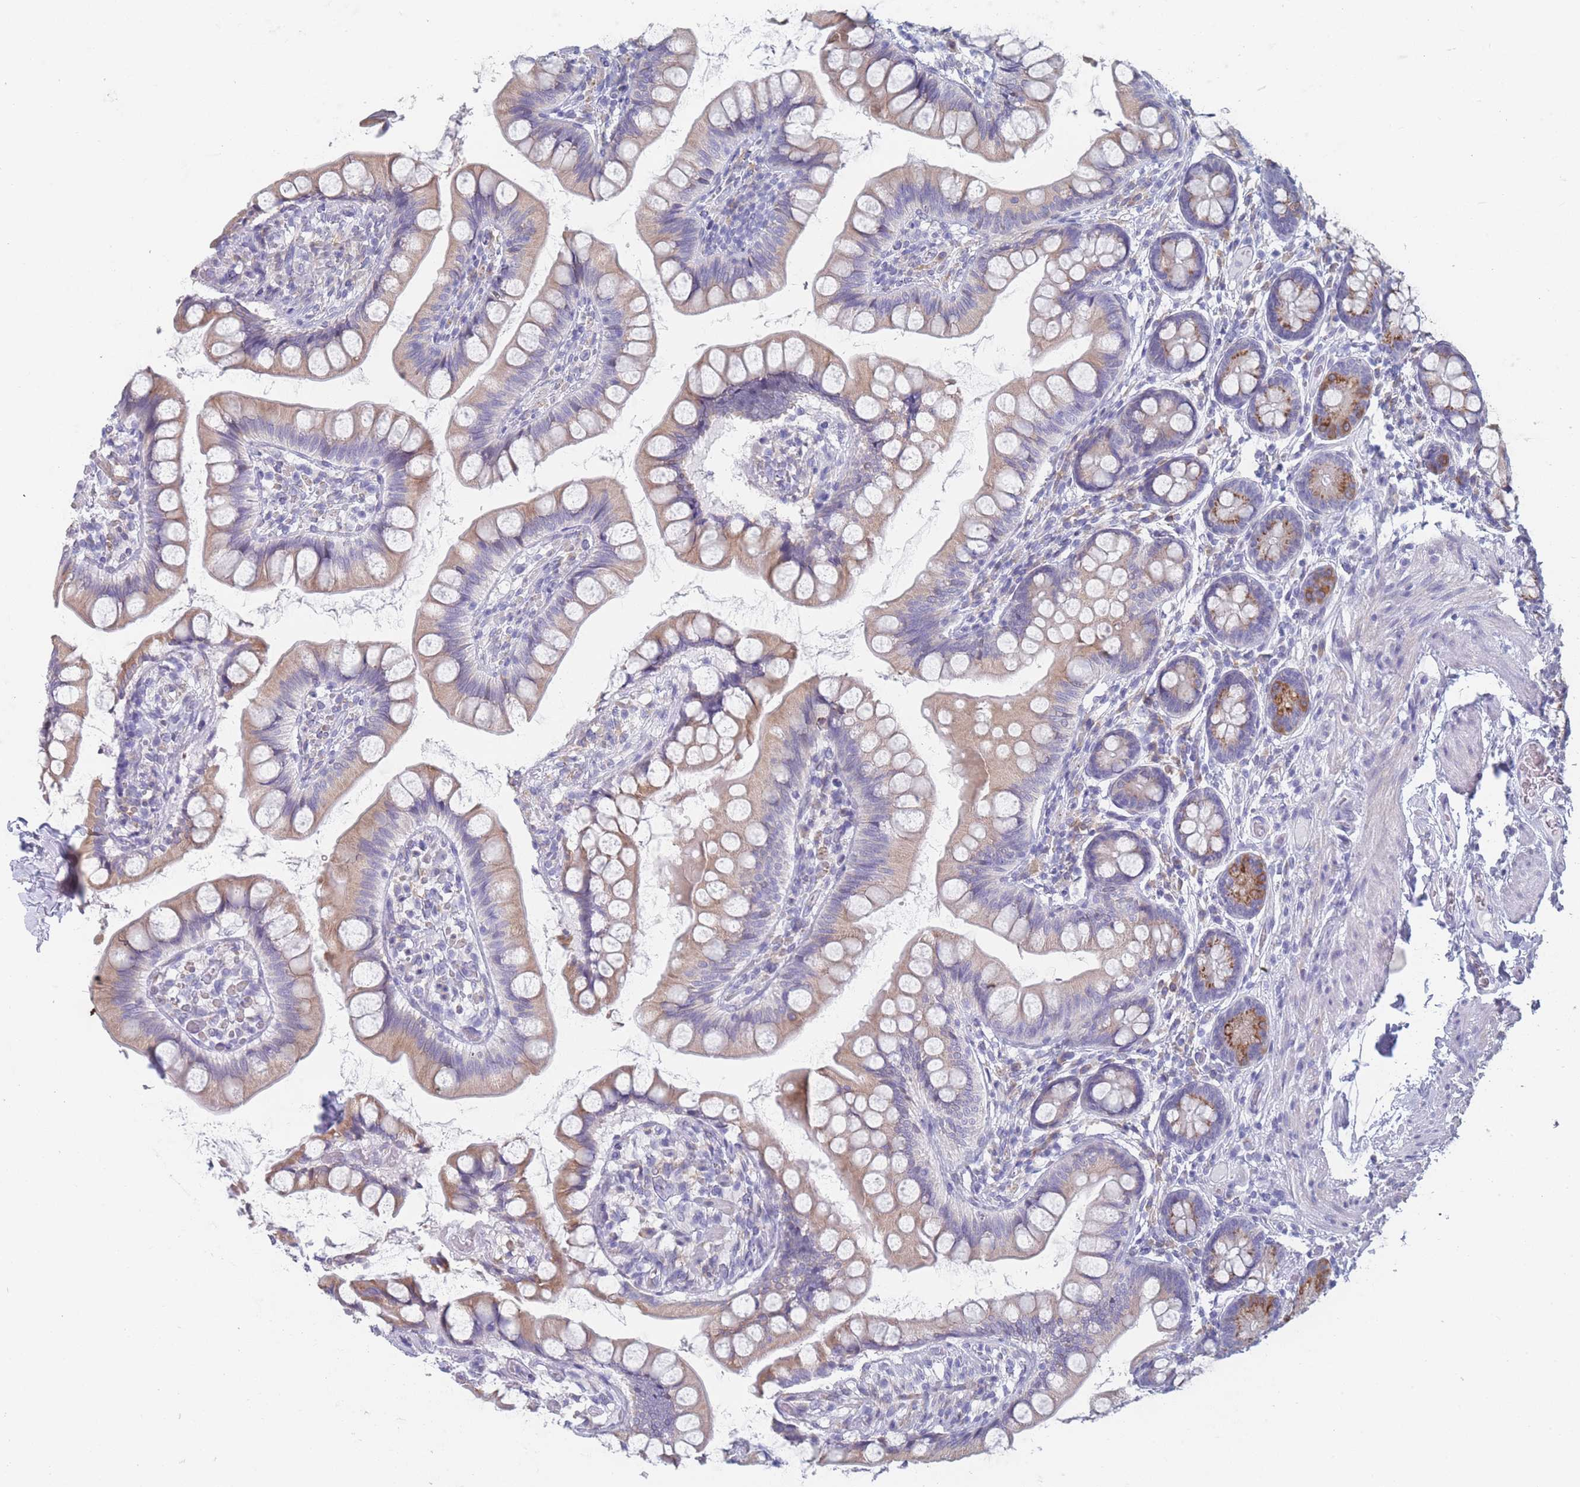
{"staining": {"intensity": "moderate", "quantity": ">75%", "location": "cytoplasmic/membranous"}, "tissue": "small intestine", "cell_type": "Glandular cells", "image_type": "normal", "snomed": [{"axis": "morphology", "description": "Normal tissue, NOS"}, {"axis": "topography", "description": "Small intestine"}], "caption": "Small intestine was stained to show a protein in brown. There is medium levels of moderate cytoplasmic/membranous expression in about >75% of glandular cells. The staining was performed using DAB (3,3'-diaminobenzidine) to visualize the protein expression in brown, while the nuclei were stained in blue with hematoxylin (Magnification: 20x).", "gene": "TMED10", "patient": {"sex": "male", "age": 70}}